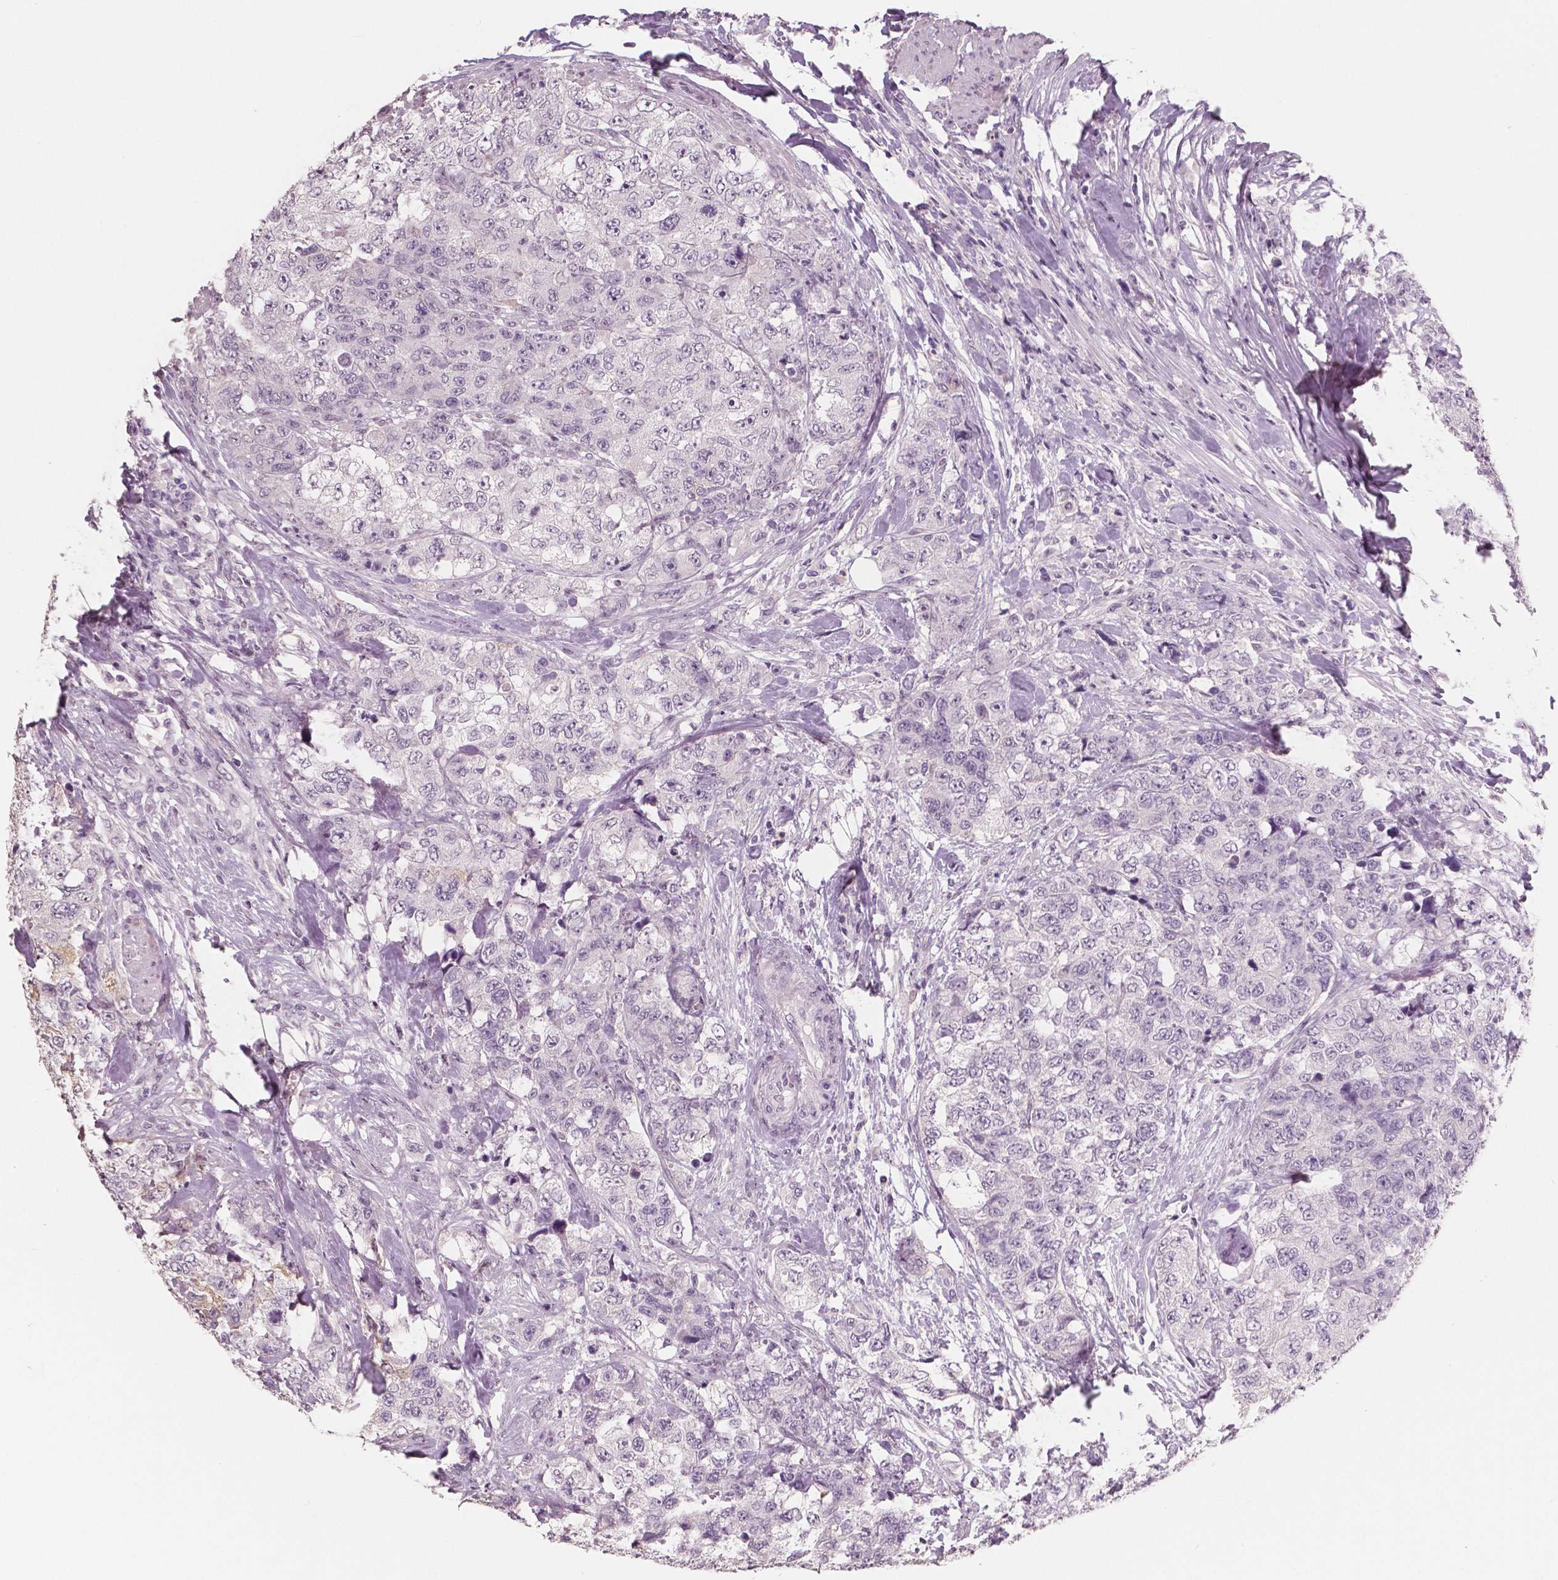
{"staining": {"intensity": "negative", "quantity": "none", "location": "none"}, "tissue": "urothelial cancer", "cell_type": "Tumor cells", "image_type": "cancer", "snomed": [{"axis": "morphology", "description": "Urothelial carcinoma, High grade"}, {"axis": "topography", "description": "Urinary bladder"}], "caption": "A photomicrograph of urothelial cancer stained for a protein displays no brown staining in tumor cells.", "gene": "NECAB1", "patient": {"sex": "female", "age": 78}}